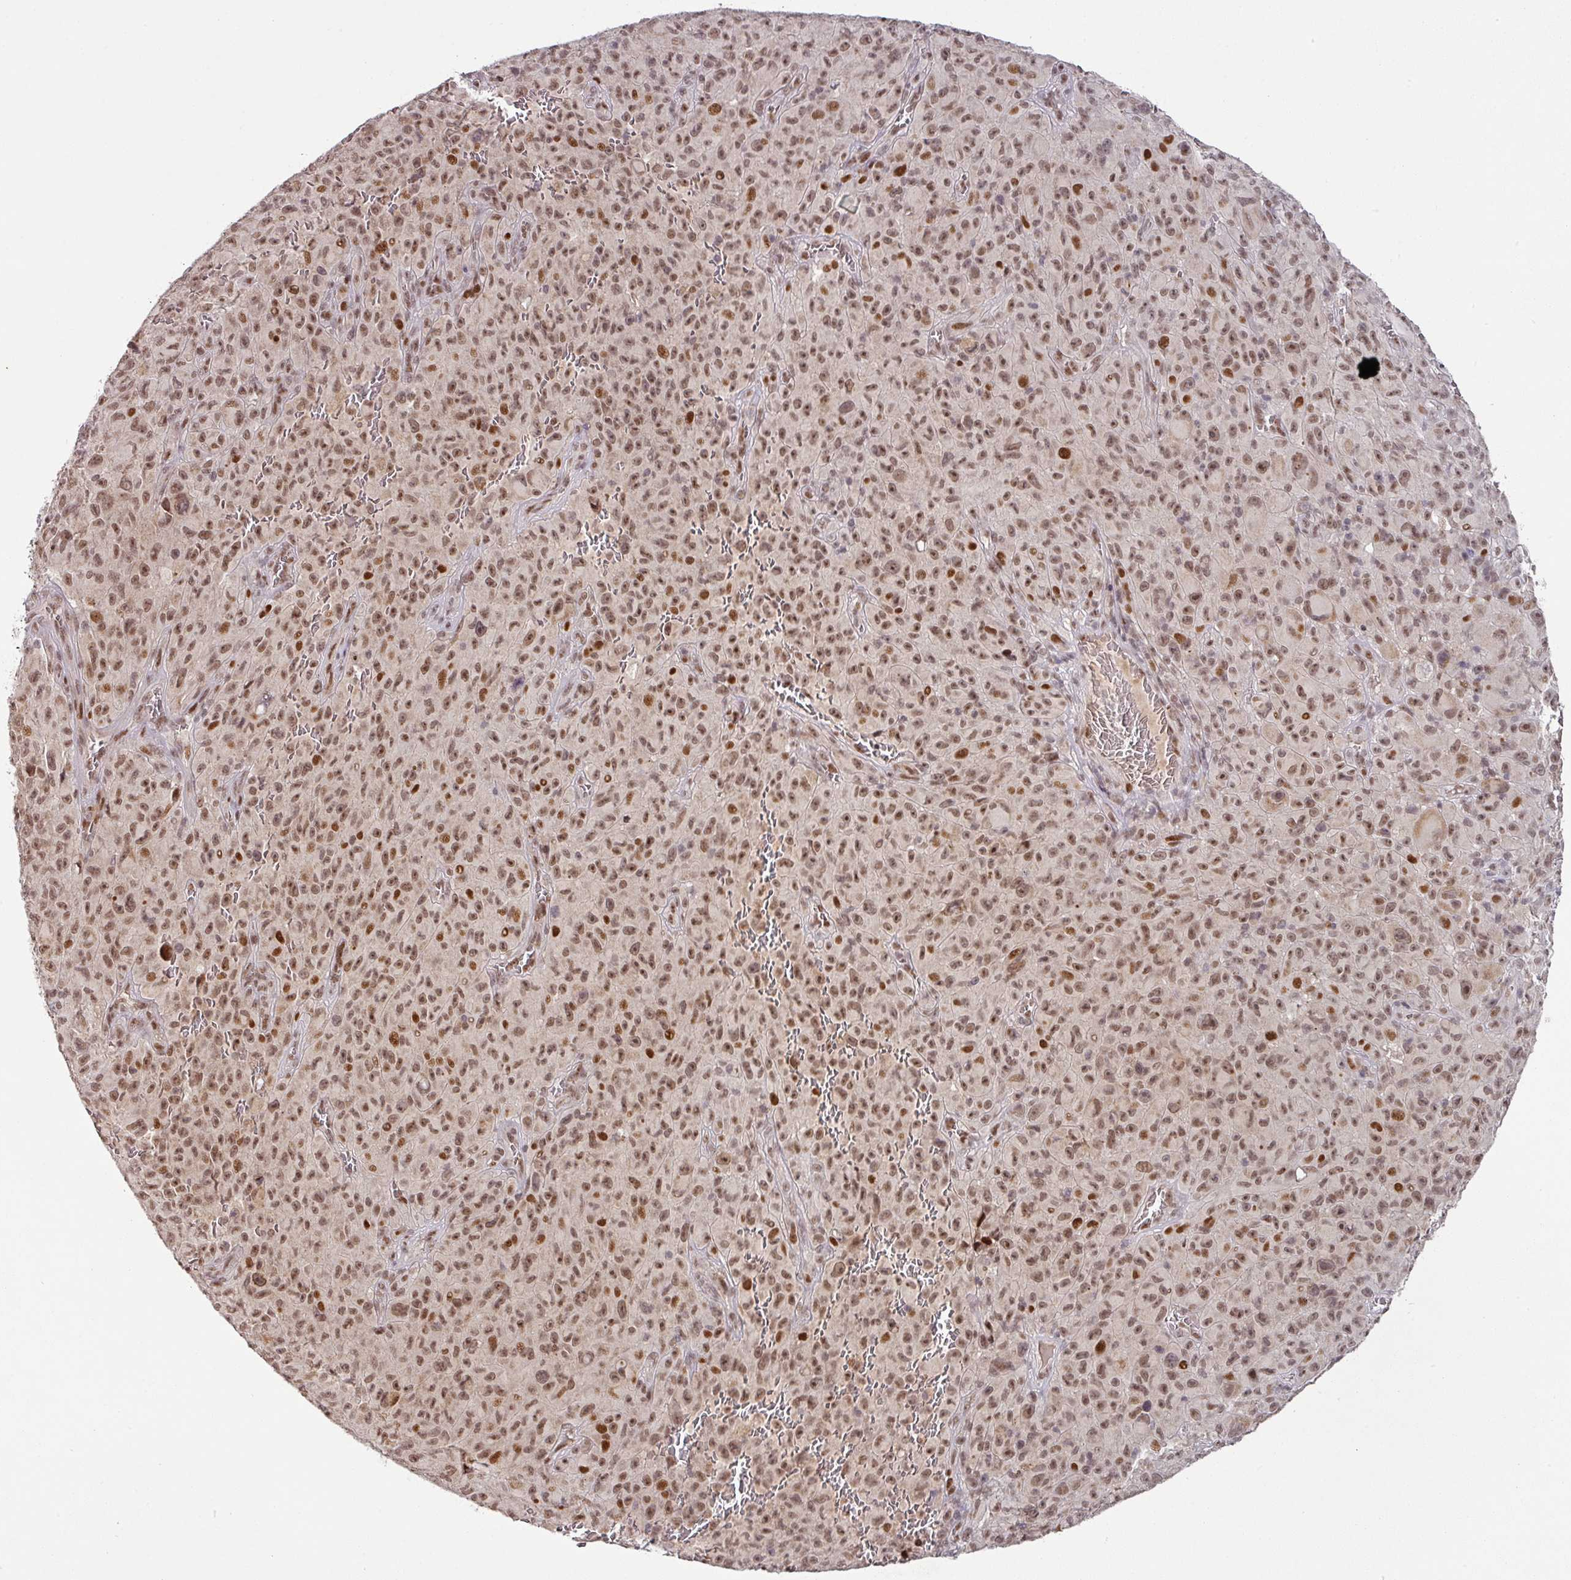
{"staining": {"intensity": "moderate", "quantity": ">75%", "location": "nuclear"}, "tissue": "melanoma", "cell_type": "Tumor cells", "image_type": "cancer", "snomed": [{"axis": "morphology", "description": "Malignant melanoma, NOS"}, {"axis": "topography", "description": "Skin"}], "caption": "Immunohistochemical staining of human malignant melanoma shows medium levels of moderate nuclear protein staining in about >75% of tumor cells.", "gene": "NEIL1", "patient": {"sex": "female", "age": 82}}